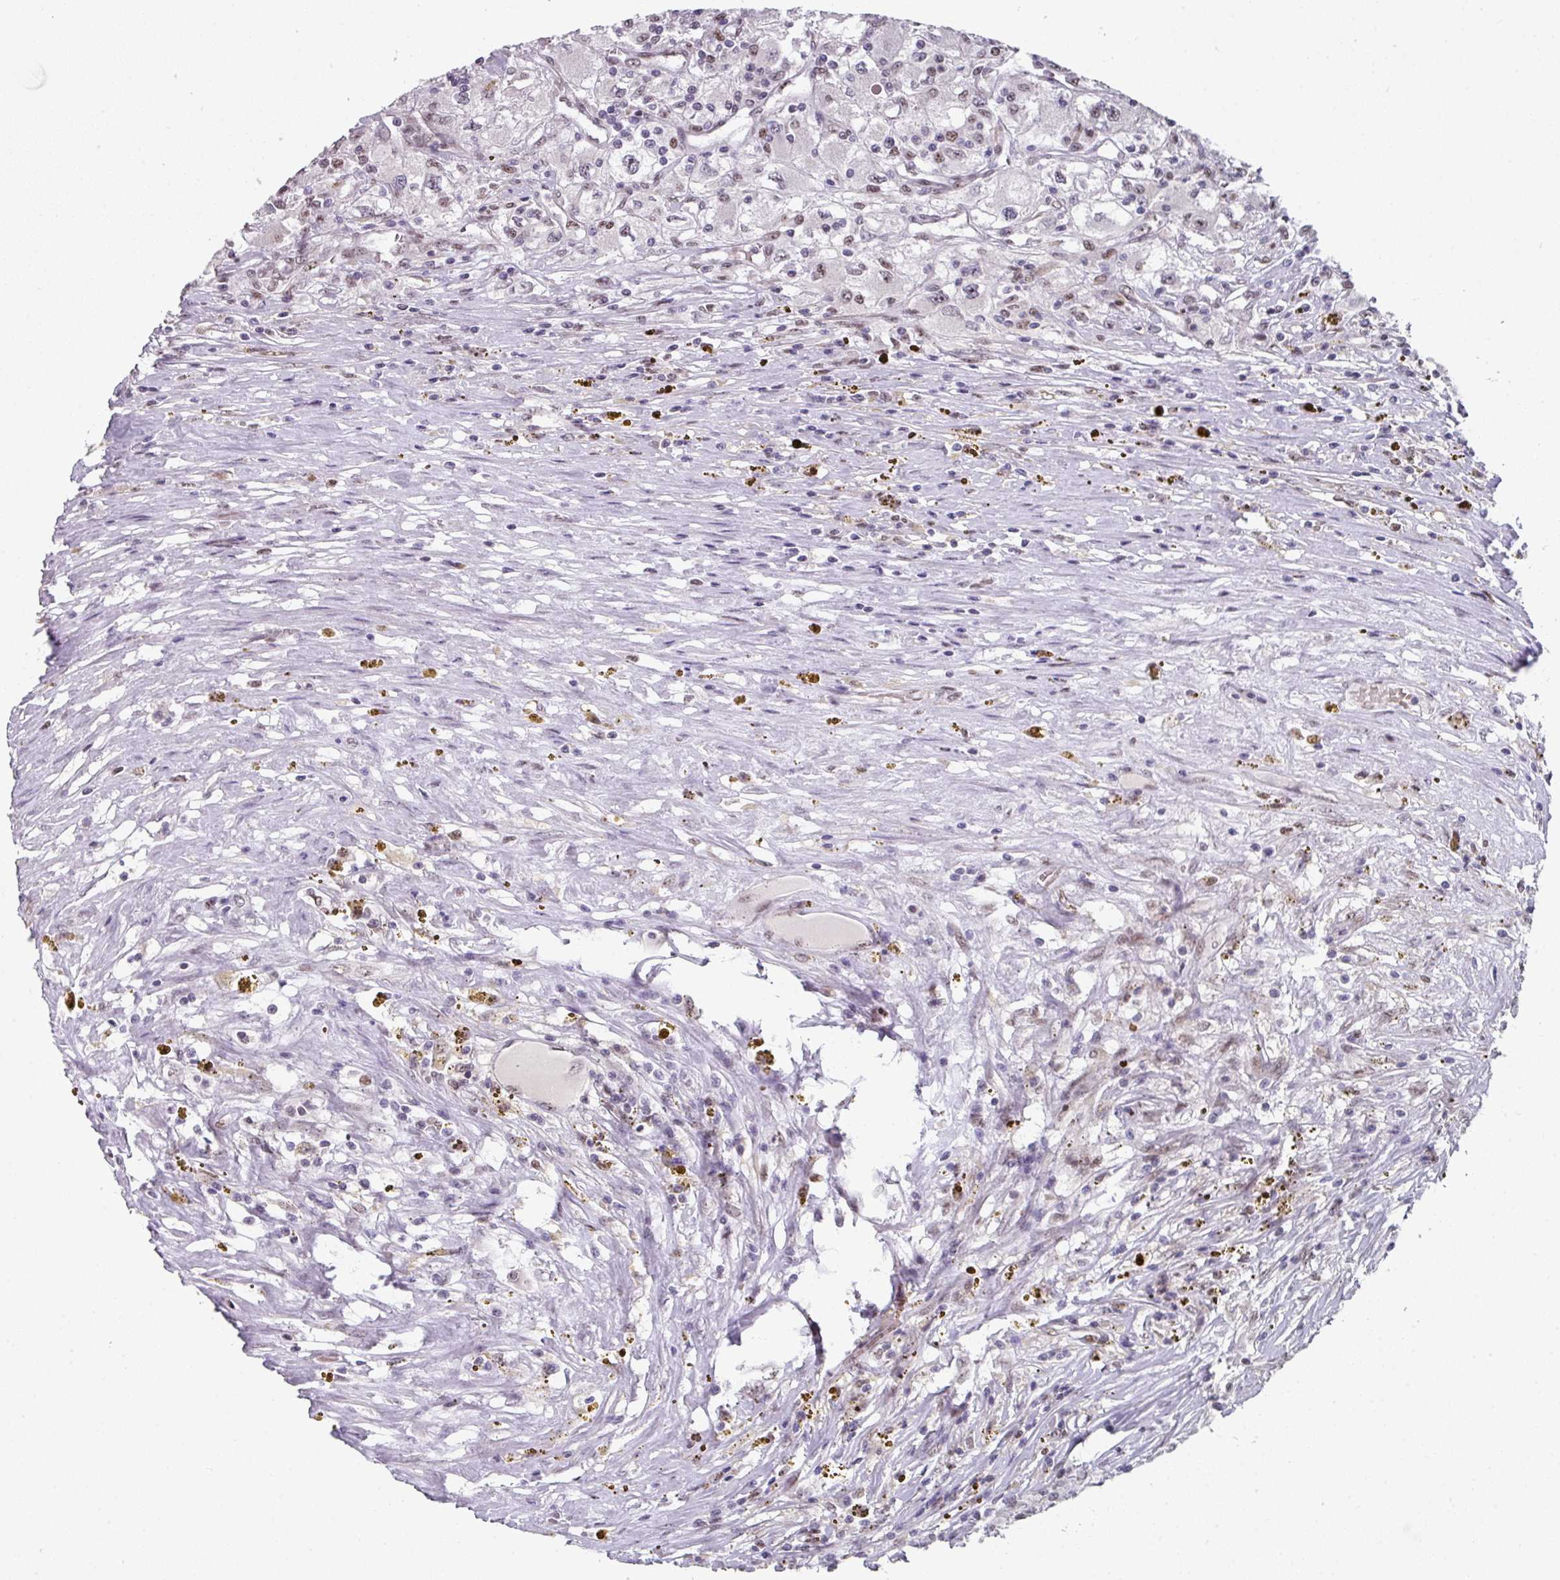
{"staining": {"intensity": "moderate", "quantity": "25%-75%", "location": "nuclear"}, "tissue": "renal cancer", "cell_type": "Tumor cells", "image_type": "cancer", "snomed": [{"axis": "morphology", "description": "Adenocarcinoma, NOS"}, {"axis": "topography", "description": "Kidney"}], "caption": "Immunohistochemistry (IHC) of renal adenocarcinoma demonstrates medium levels of moderate nuclear staining in approximately 25%-75% of tumor cells.", "gene": "RAD50", "patient": {"sex": "female", "age": 67}}